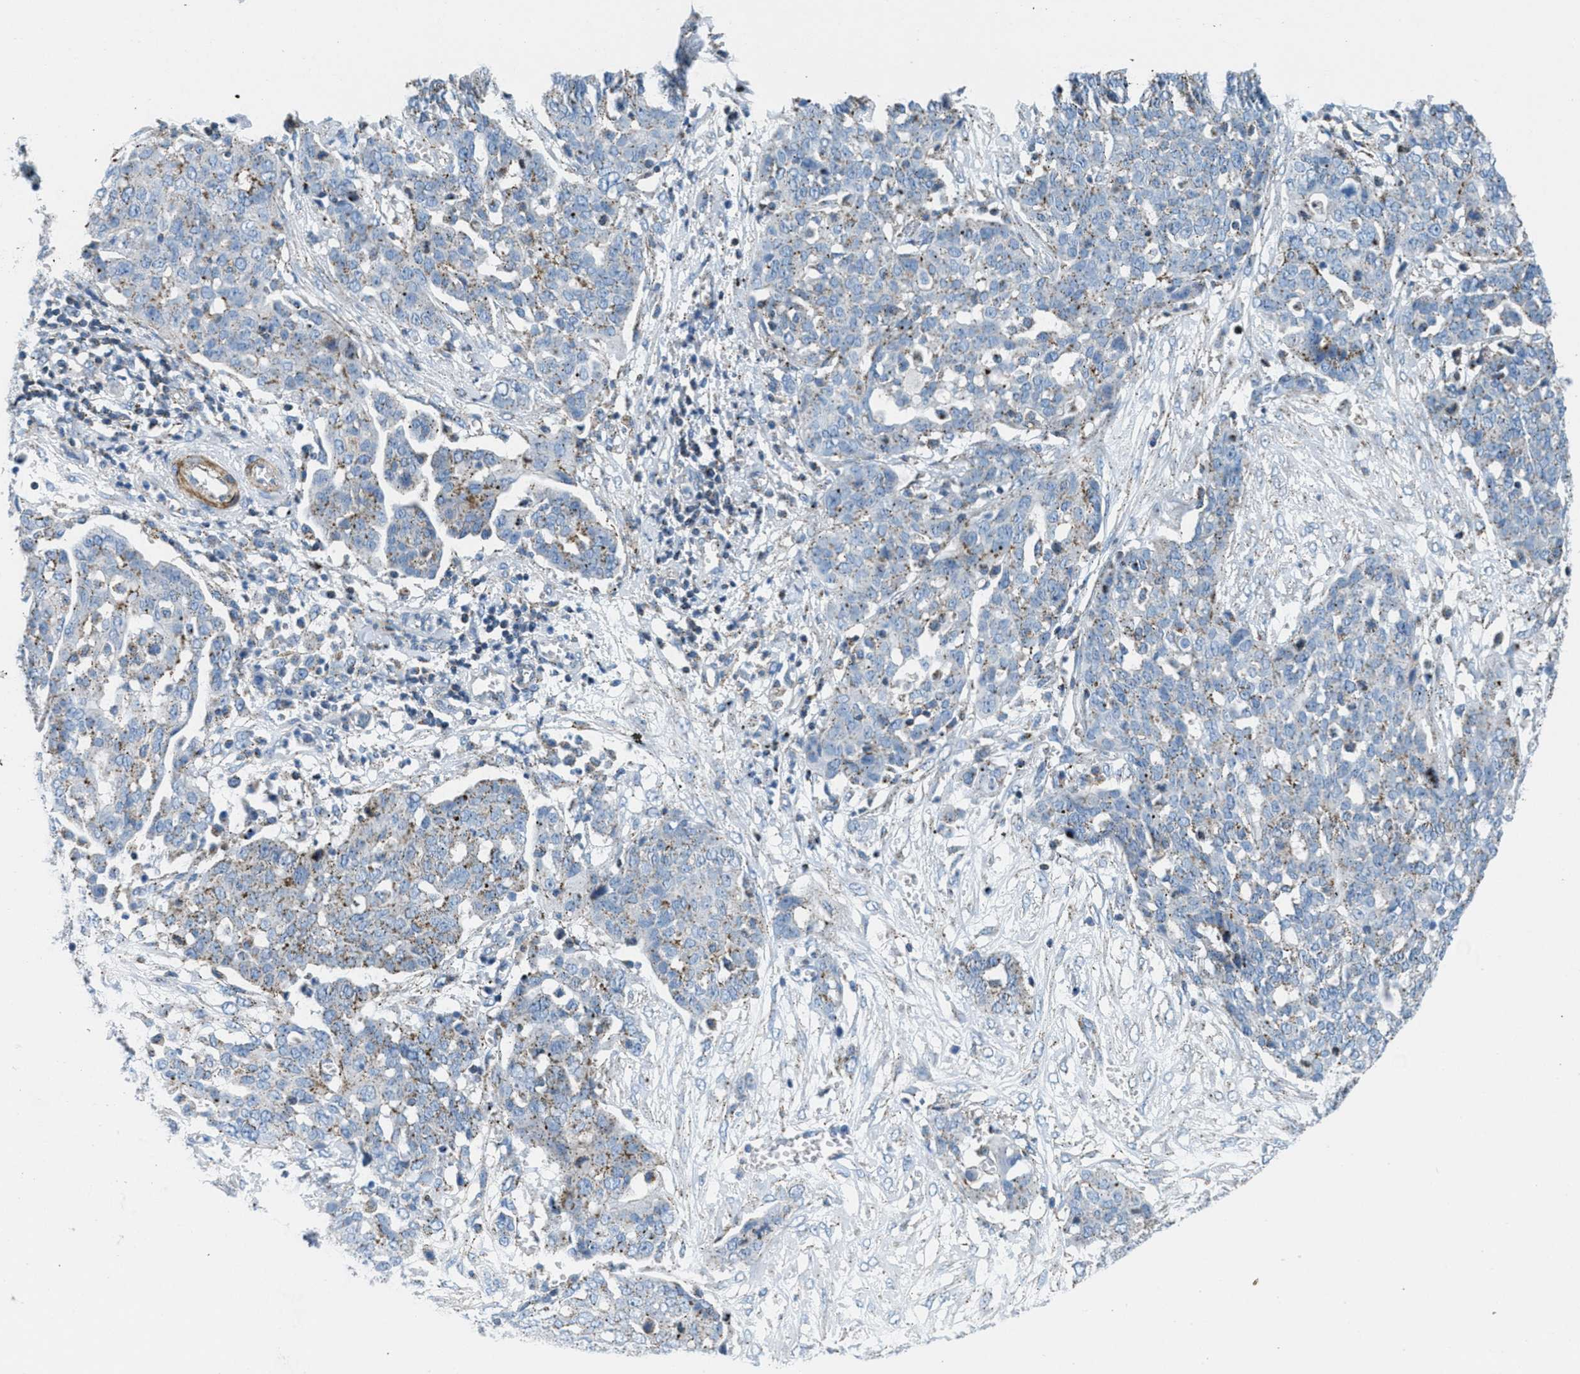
{"staining": {"intensity": "weak", "quantity": ">75%", "location": "cytoplasmic/membranous"}, "tissue": "ovarian cancer", "cell_type": "Tumor cells", "image_type": "cancer", "snomed": [{"axis": "morphology", "description": "Cystadenocarcinoma, serous, NOS"}, {"axis": "topography", "description": "Soft tissue"}, {"axis": "topography", "description": "Ovary"}], "caption": "Tumor cells reveal low levels of weak cytoplasmic/membranous positivity in about >75% of cells in serous cystadenocarcinoma (ovarian).", "gene": "MFSD13A", "patient": {"sex": "female", "age": 57}}